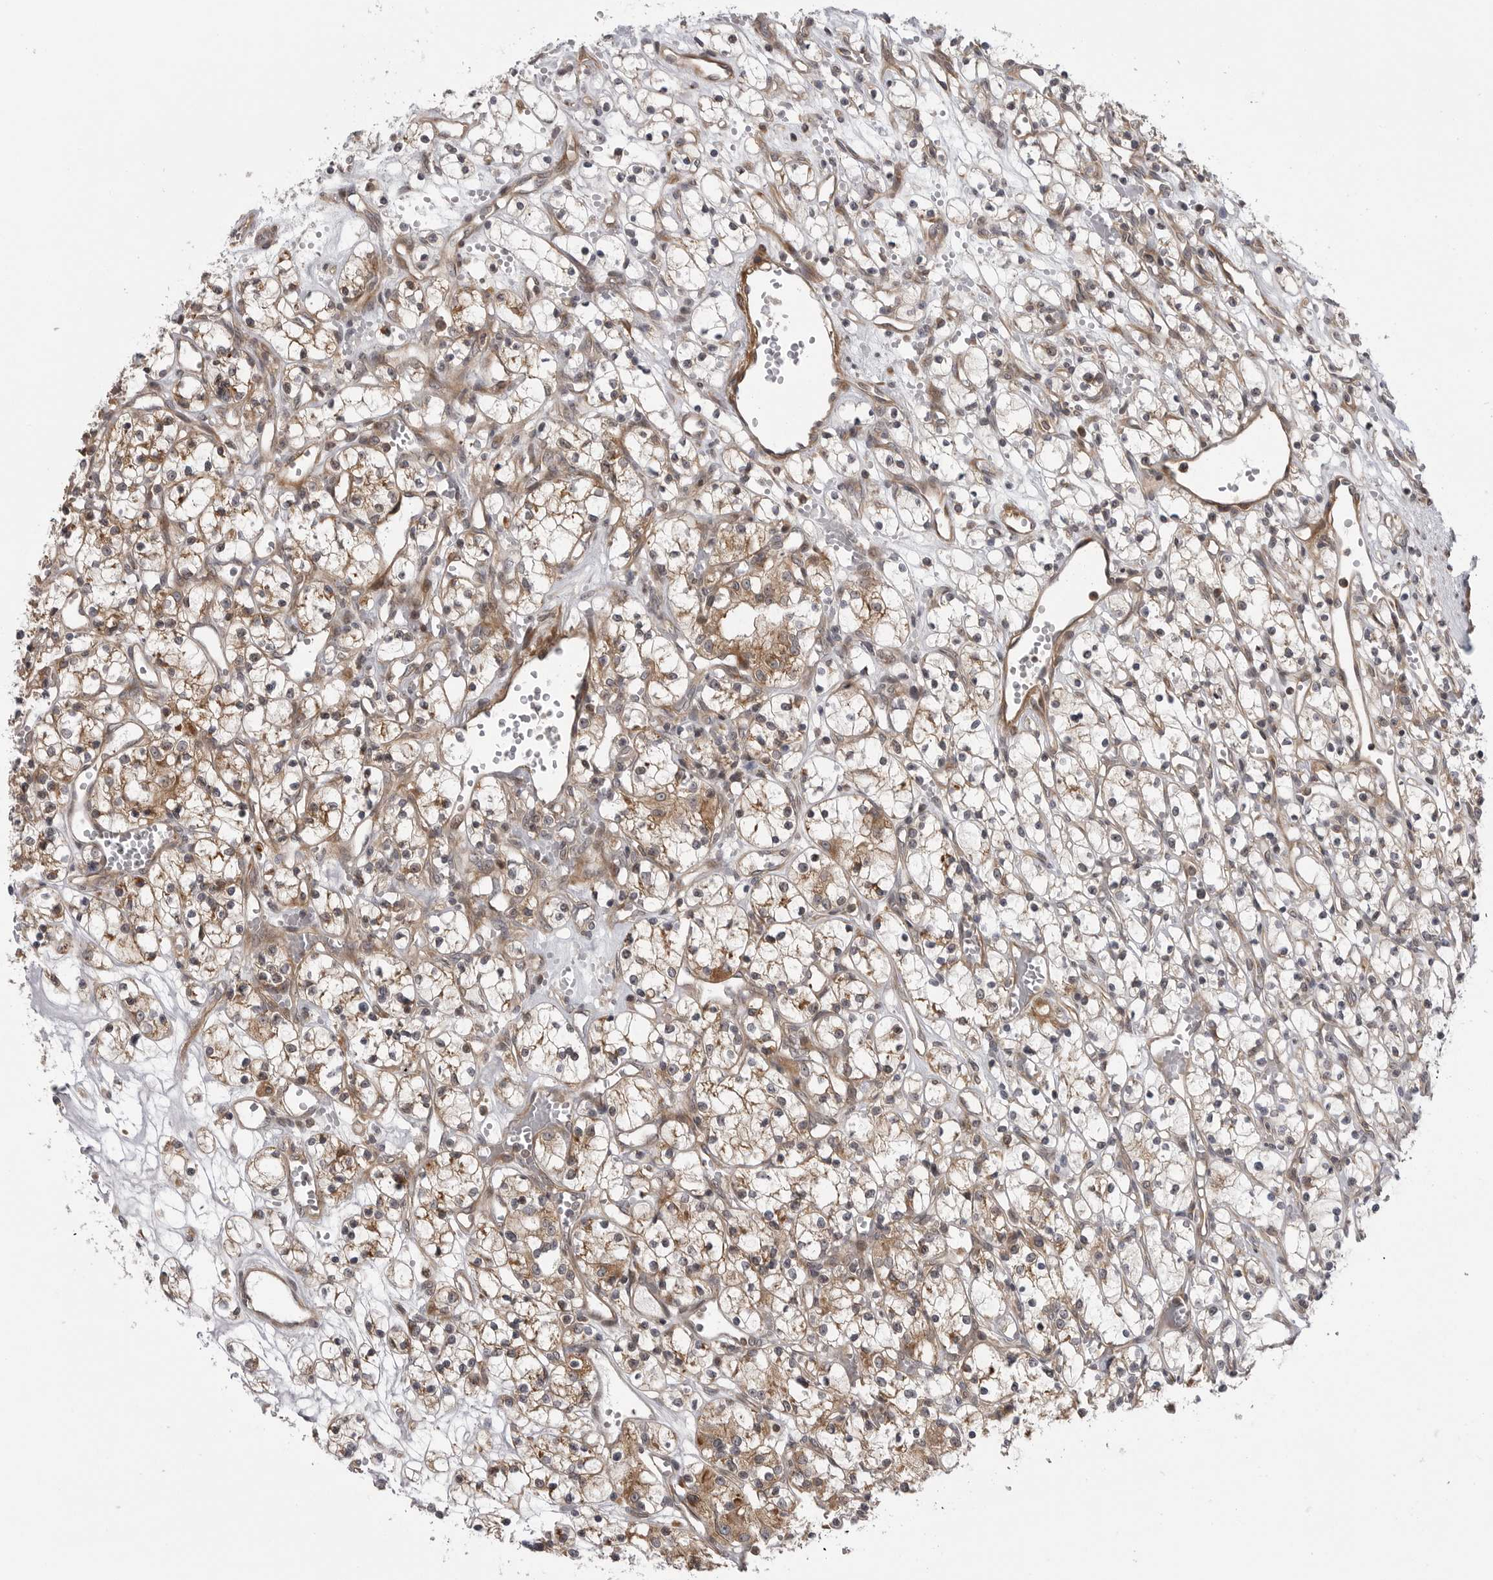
{"staining": {"intensity": "moderate", "quantity": "25%-75%", "location": "cytoplasmic/membranous"}, "tissue": "renal cancer", "cell_type": "Tumor cells", "image_type": "cancer", "snomed": [{"axis": "morphology", "description": "Adenocarcinoma, NOS"}, {"axis": "topography", "description": "Kidney"}], "caption": "IHC image of human renal cancer stained for a protein (brown), which reveals medium levels of moderate cytoplasmic/membranous staining in approximately 25%-75% of tumor cells.", "gene": "LRRC45", "patient": {"sex": "female", "age": 59}}